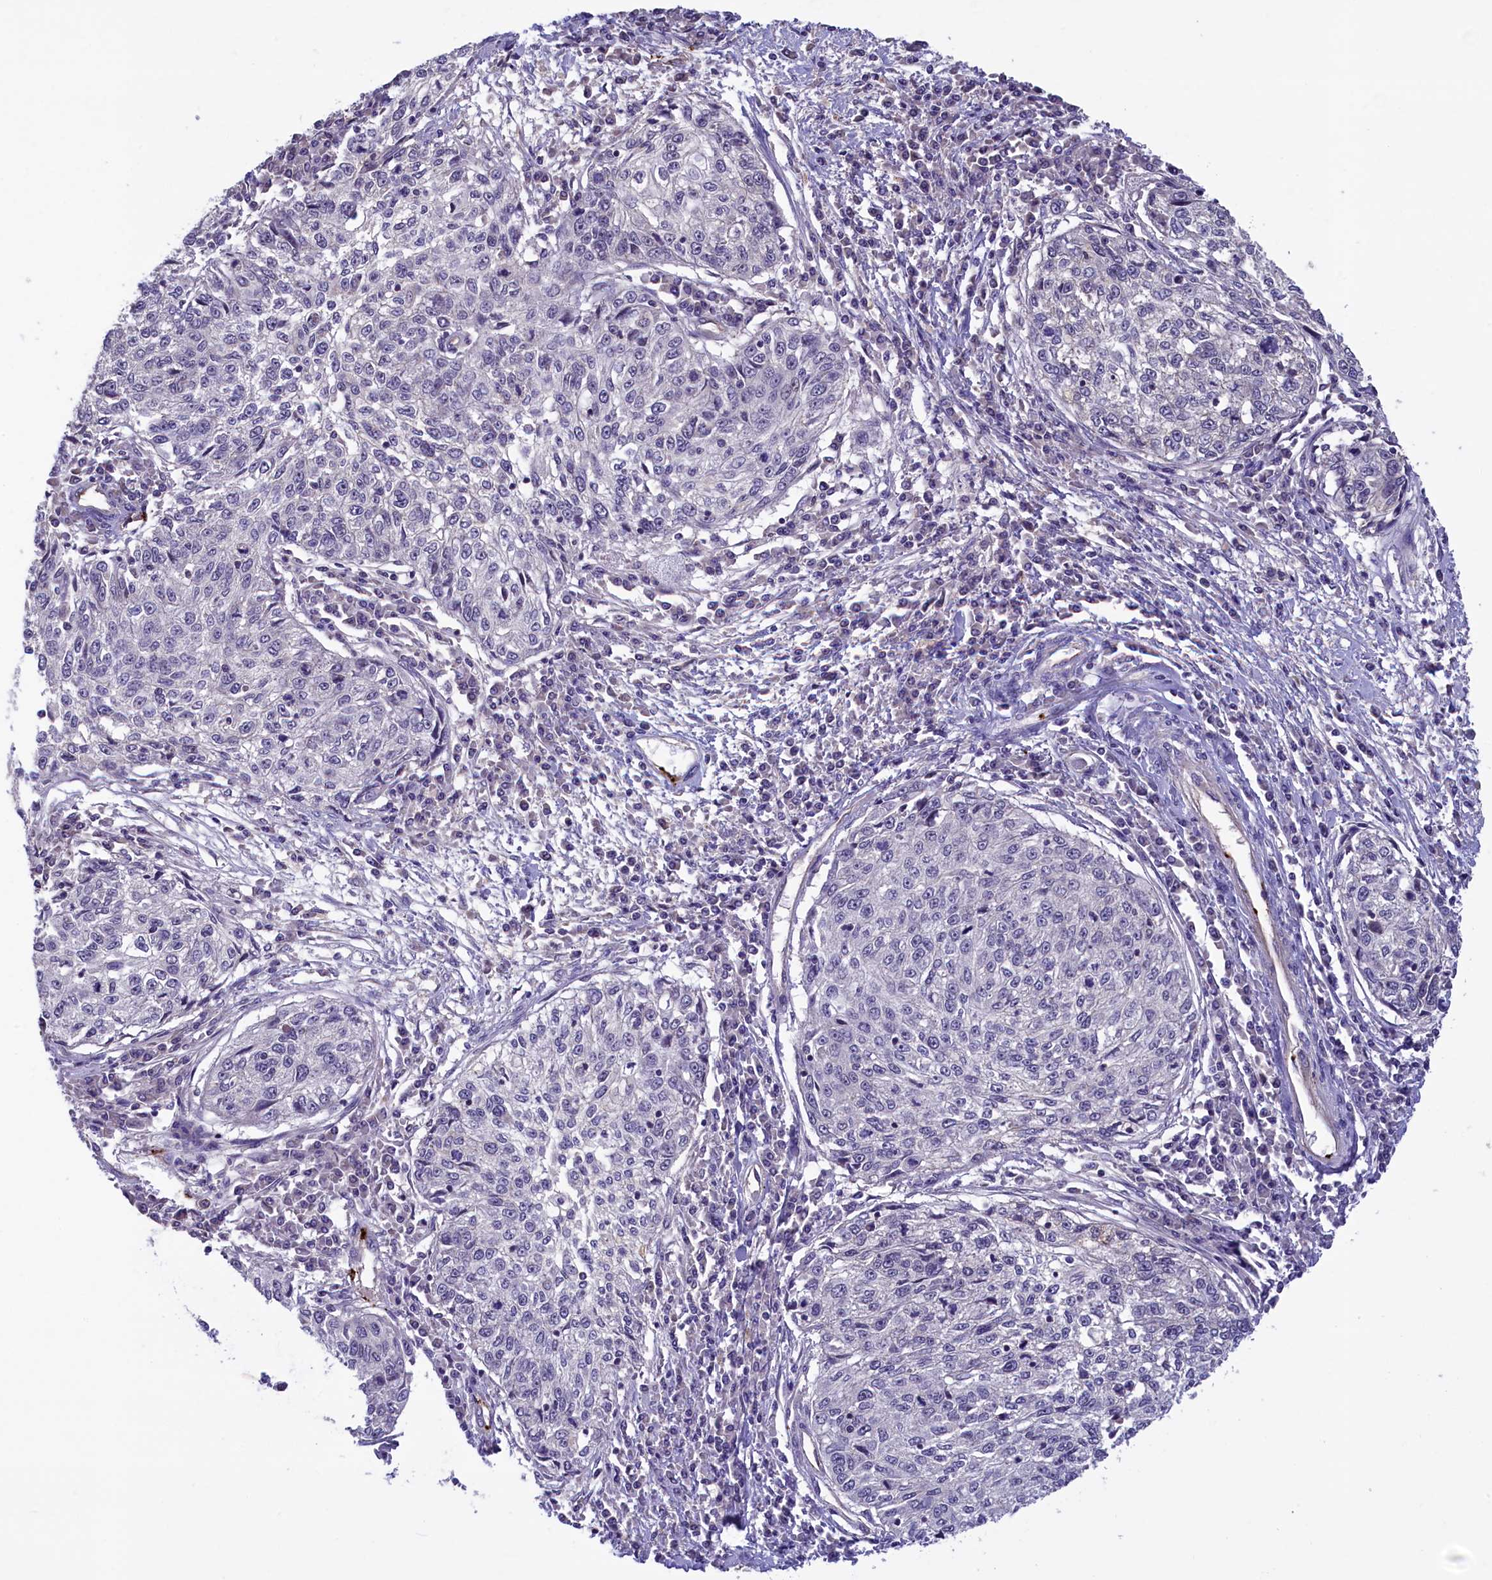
{"staining": {"intensity": "negative", "quantity": "none", "location": "none"}, "tissue": "cervical cancer", "cell_type": "Tumor cells", "image_type": "cancer", "snomed": [{"axis": "morphology", "description": "Squamous cell carcinoma, NOS"}, {"axis": "topography", "description": "Cervix"}], "caption": "High power microscopy image of an immunohistochemistry (IHC) image of cervical cancer (squamous cell carcinoma), revealing no significant staining in tumor cells. (DAB (3,3'-diaminobenzidine) IHC, high magnification).", "gene": "HEATR3", "patient": {"sex": "female", "age": 57}}